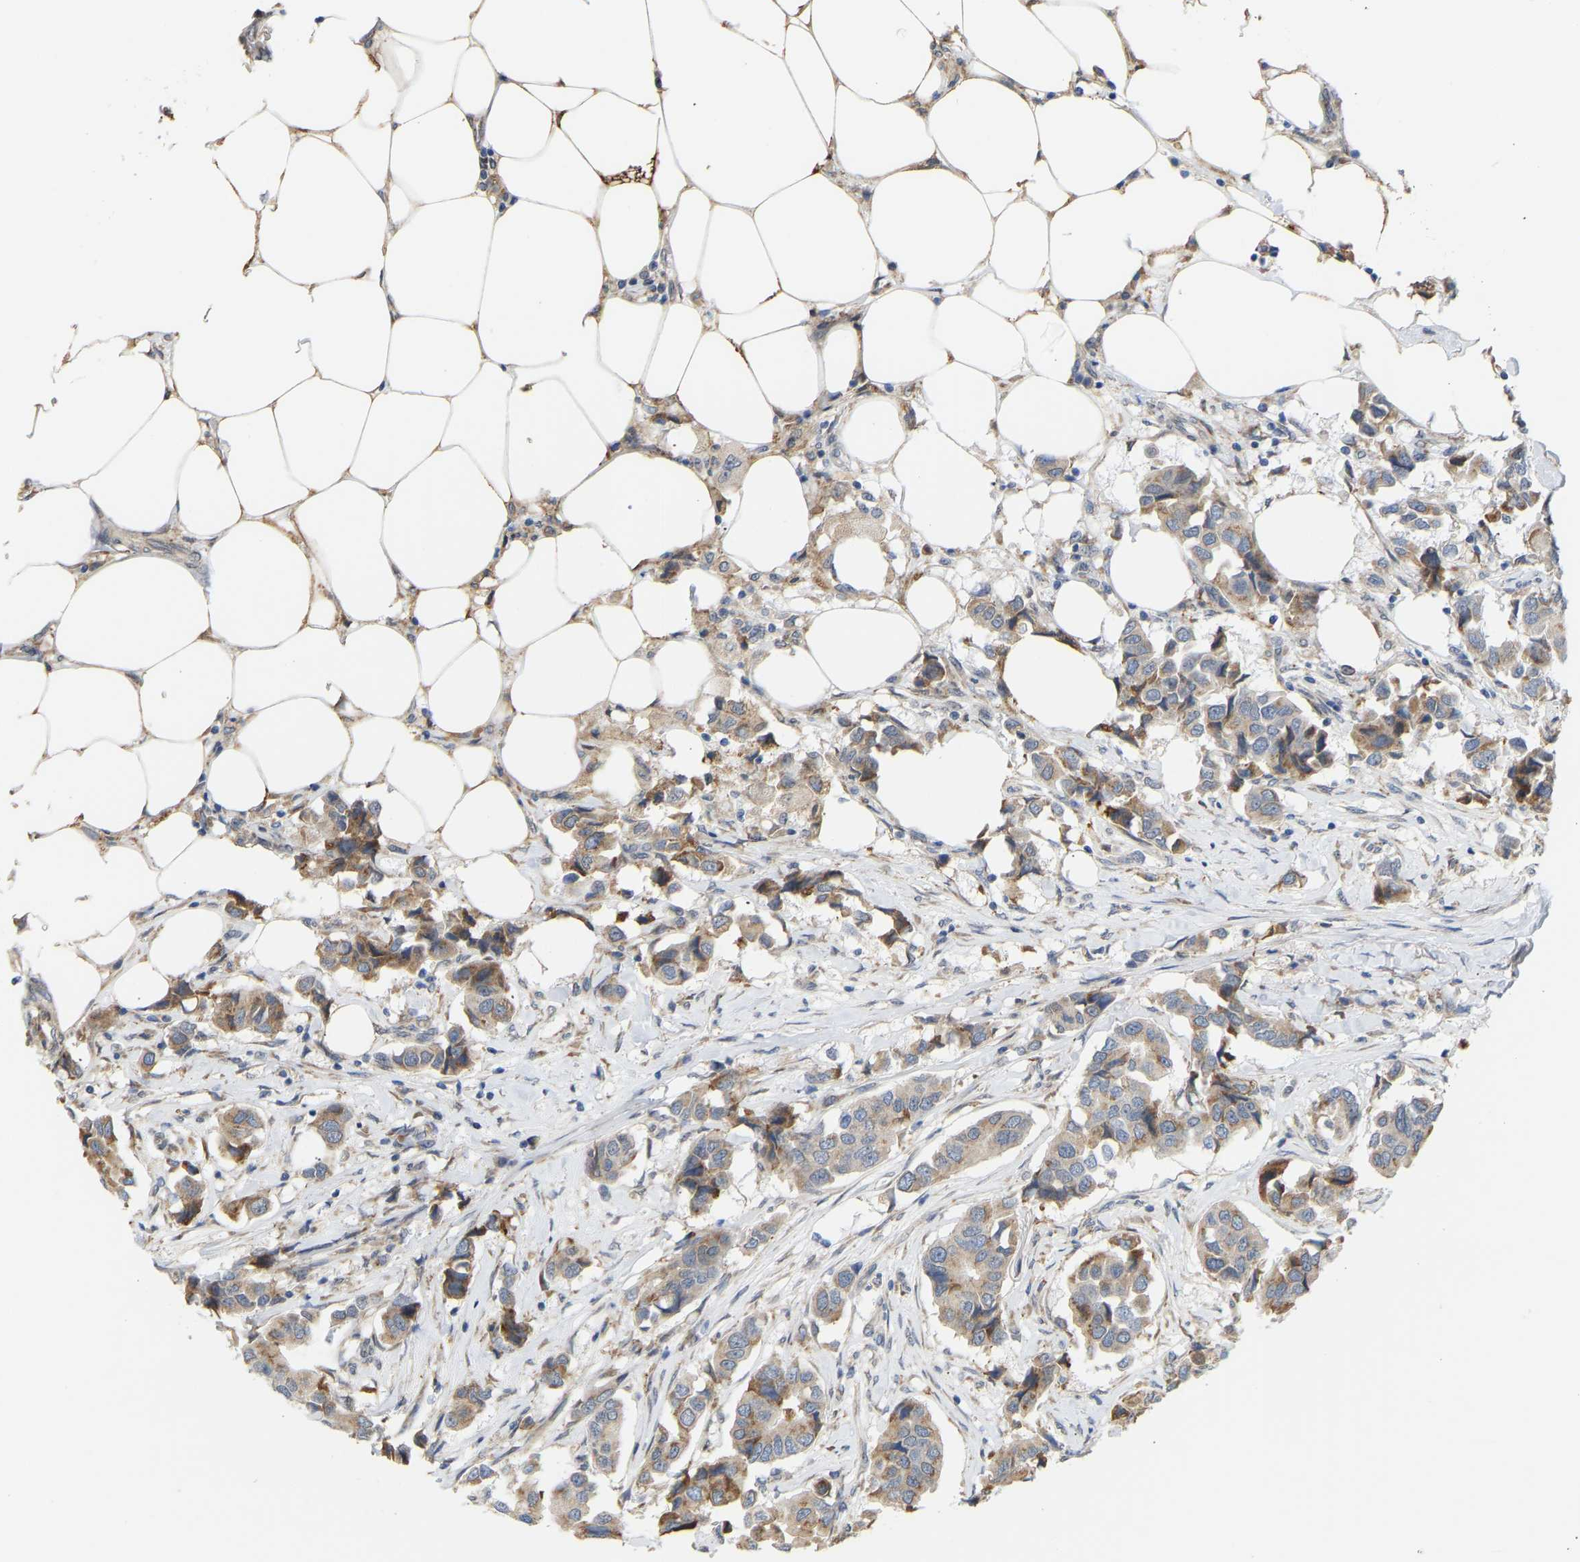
{"staining": {"intensity": "moderate", "quantity": "25%-75%", "location": "cytoplasmic/membranous"}, "tissue": "breast cancer", "cell_type": "Tumor cells", "image_type": "cancer", "snomed": [{"axis": "morphology", "description": "Duct carcinoma"}, {"axis": "topography", "description": "Breast"}], "caption": "Intraductal carcinoma (breast) stained with a brown dye demonstrates moderate cytoplasmic/membranous positive staining in about 25%-75% of tumor cells.", "gene": "BEND3", "patient": {"sex": "female", "age": 80}}